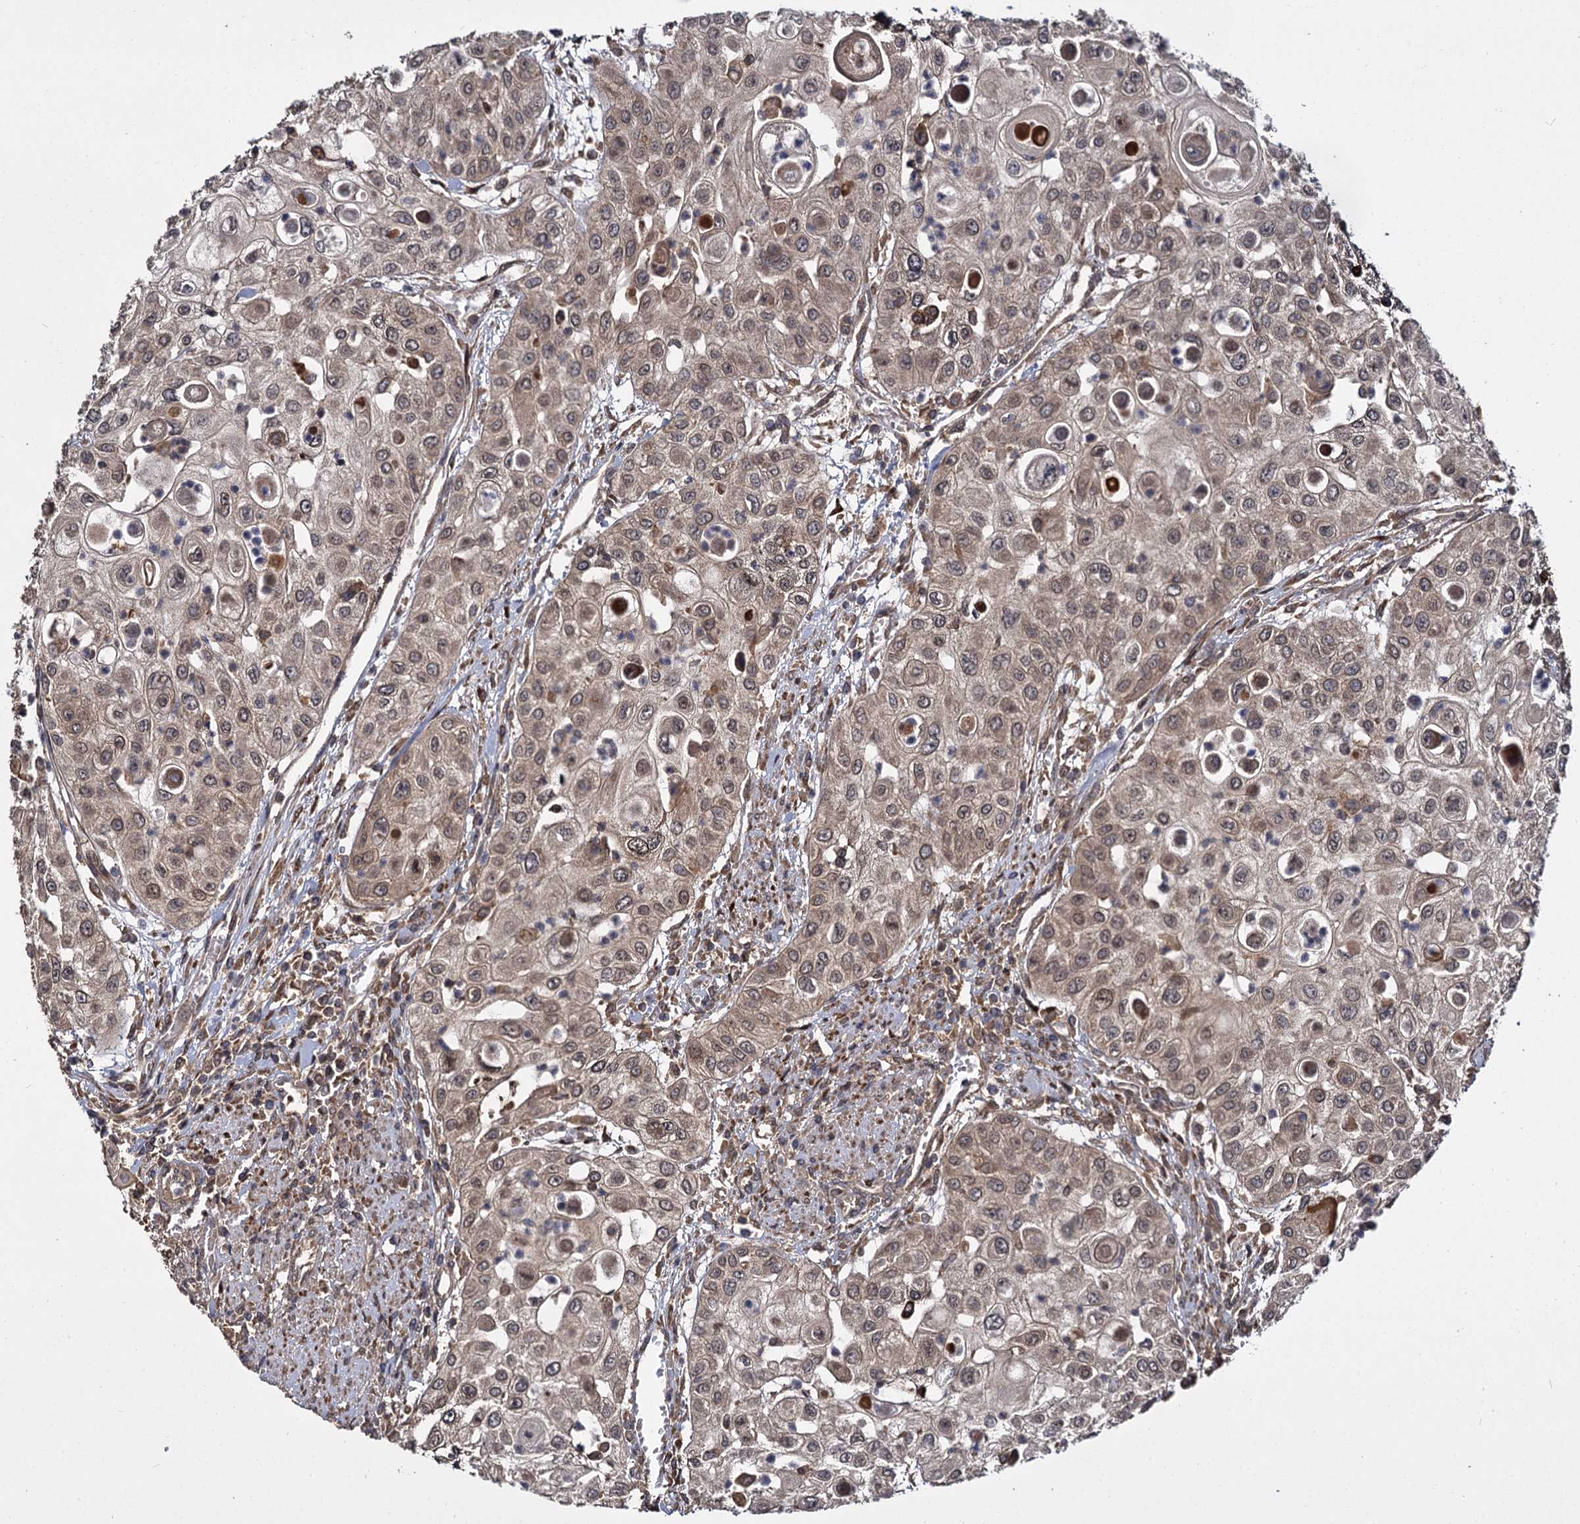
{"staining": {"intensity": "weak", "quantity": "25%-75%", "location": "cytoplasmic/membranous"}, "tissue": "urothelial cancer", "cell_type": "Tumor cells", "image_type": "cancer", "snomed": [{"axis": "morphology", "description": "Urothelial carcinoma, High grade"}, {"axis": "topography", "description": "Urinary bladder"}], "caption": "Weak cytoplasmic/membranous positivity is present in approximately 25%-75% of tumor cells in high-grade urothelial carcinoma.", "gene": "INPPL1", "patient": {"sex": "female", "age": 79}}